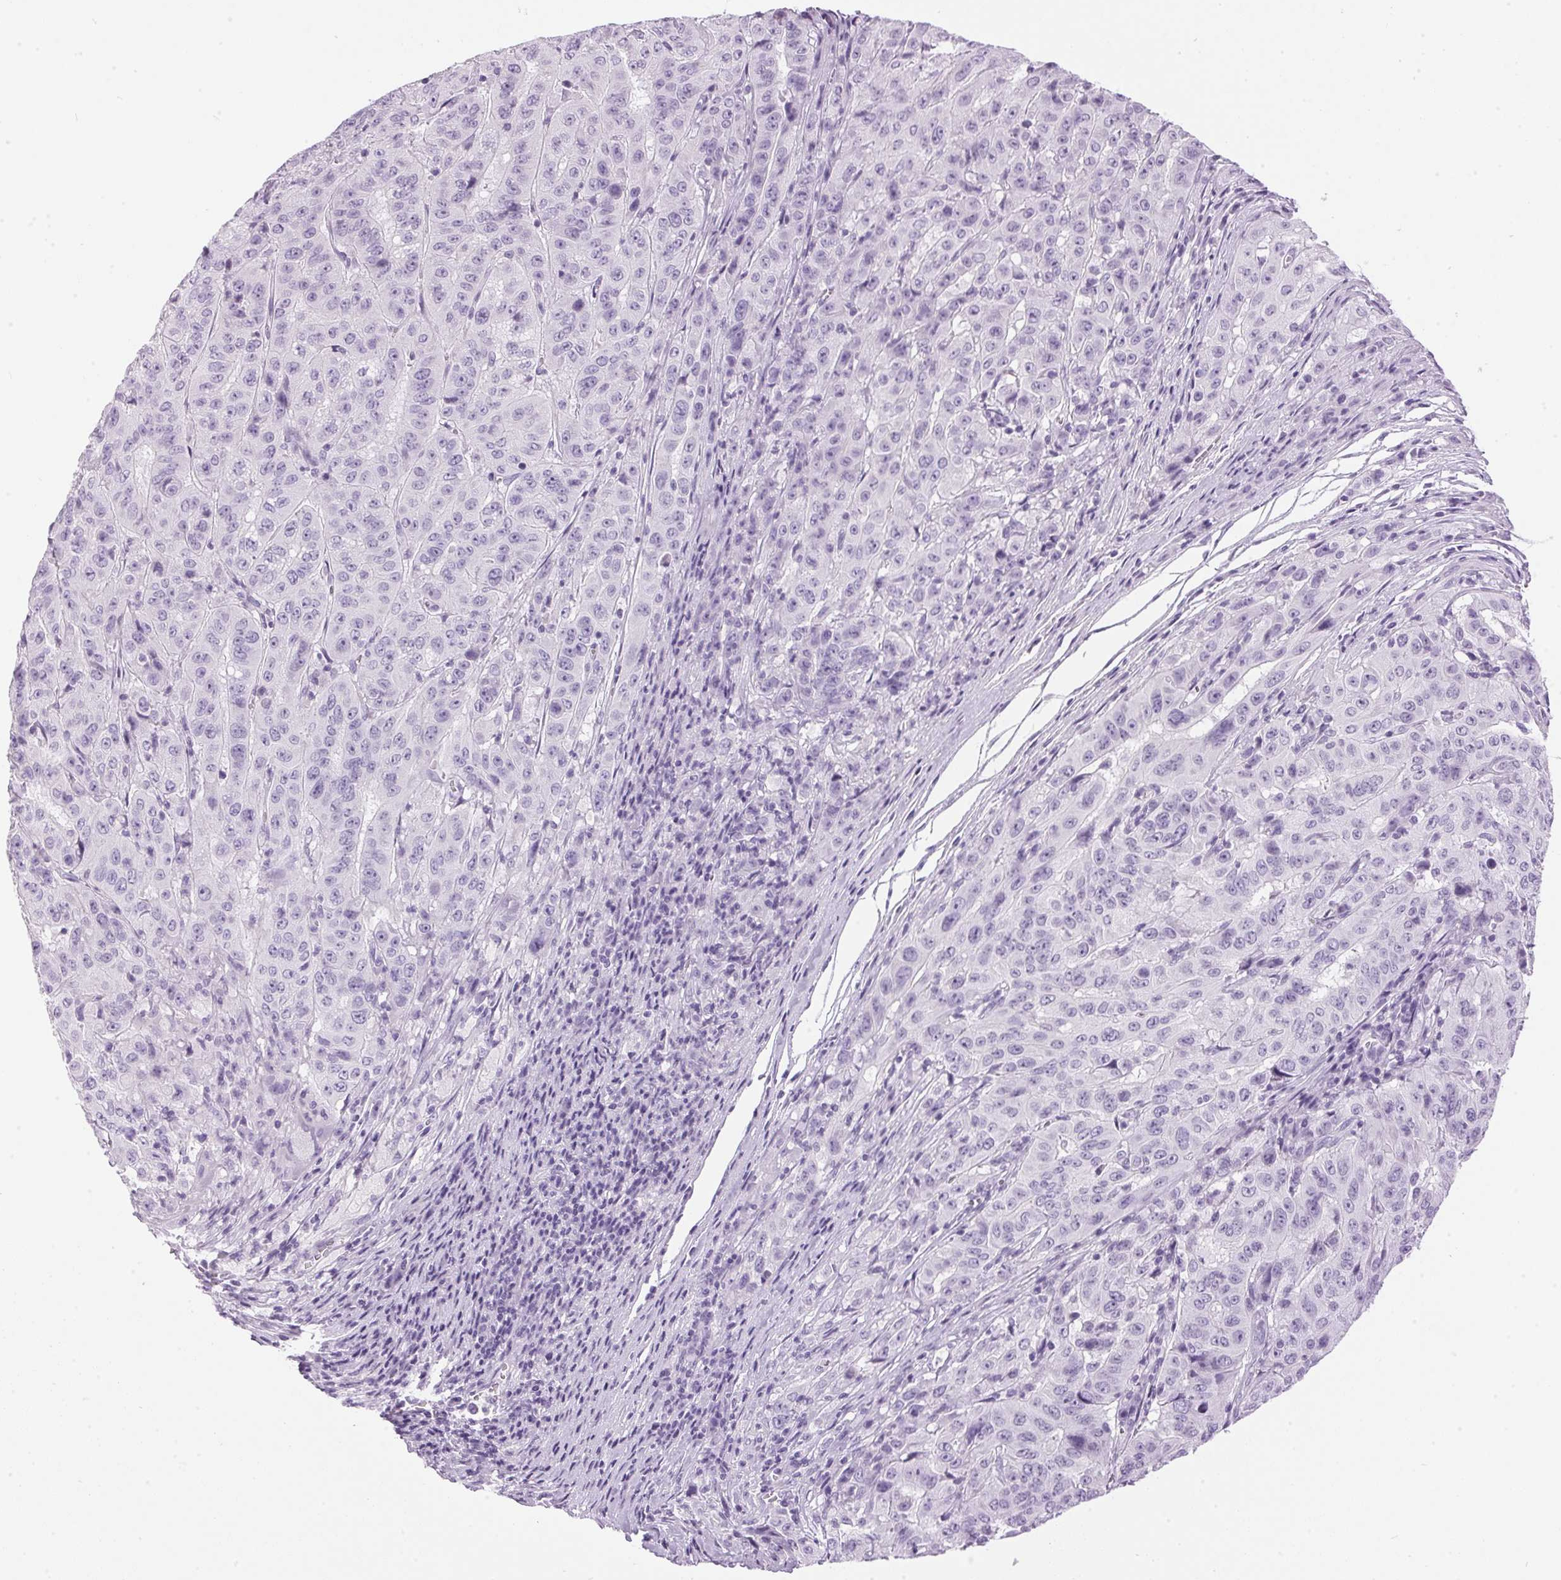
{"staining": {"intensity": "negative", "quantity": "none", "location": "none"}, "tissue": "pancreatic cancer", "cell_type": "Tumor cells", "image_type": "cancer", "snomed": [{"axis": "morphology", "description": "Adenocarcinoma, NOS"}, {"axis": "topography", "description": "Pancreas"}], "caption": "A high-resolution histopathology image shows immunohistochemistry staining of adenocarcinoma (pancreatic), which shows no significant positivity in tumor cells.", "gene": "SP7", "patient": {"sex": "male", "age": 63}}